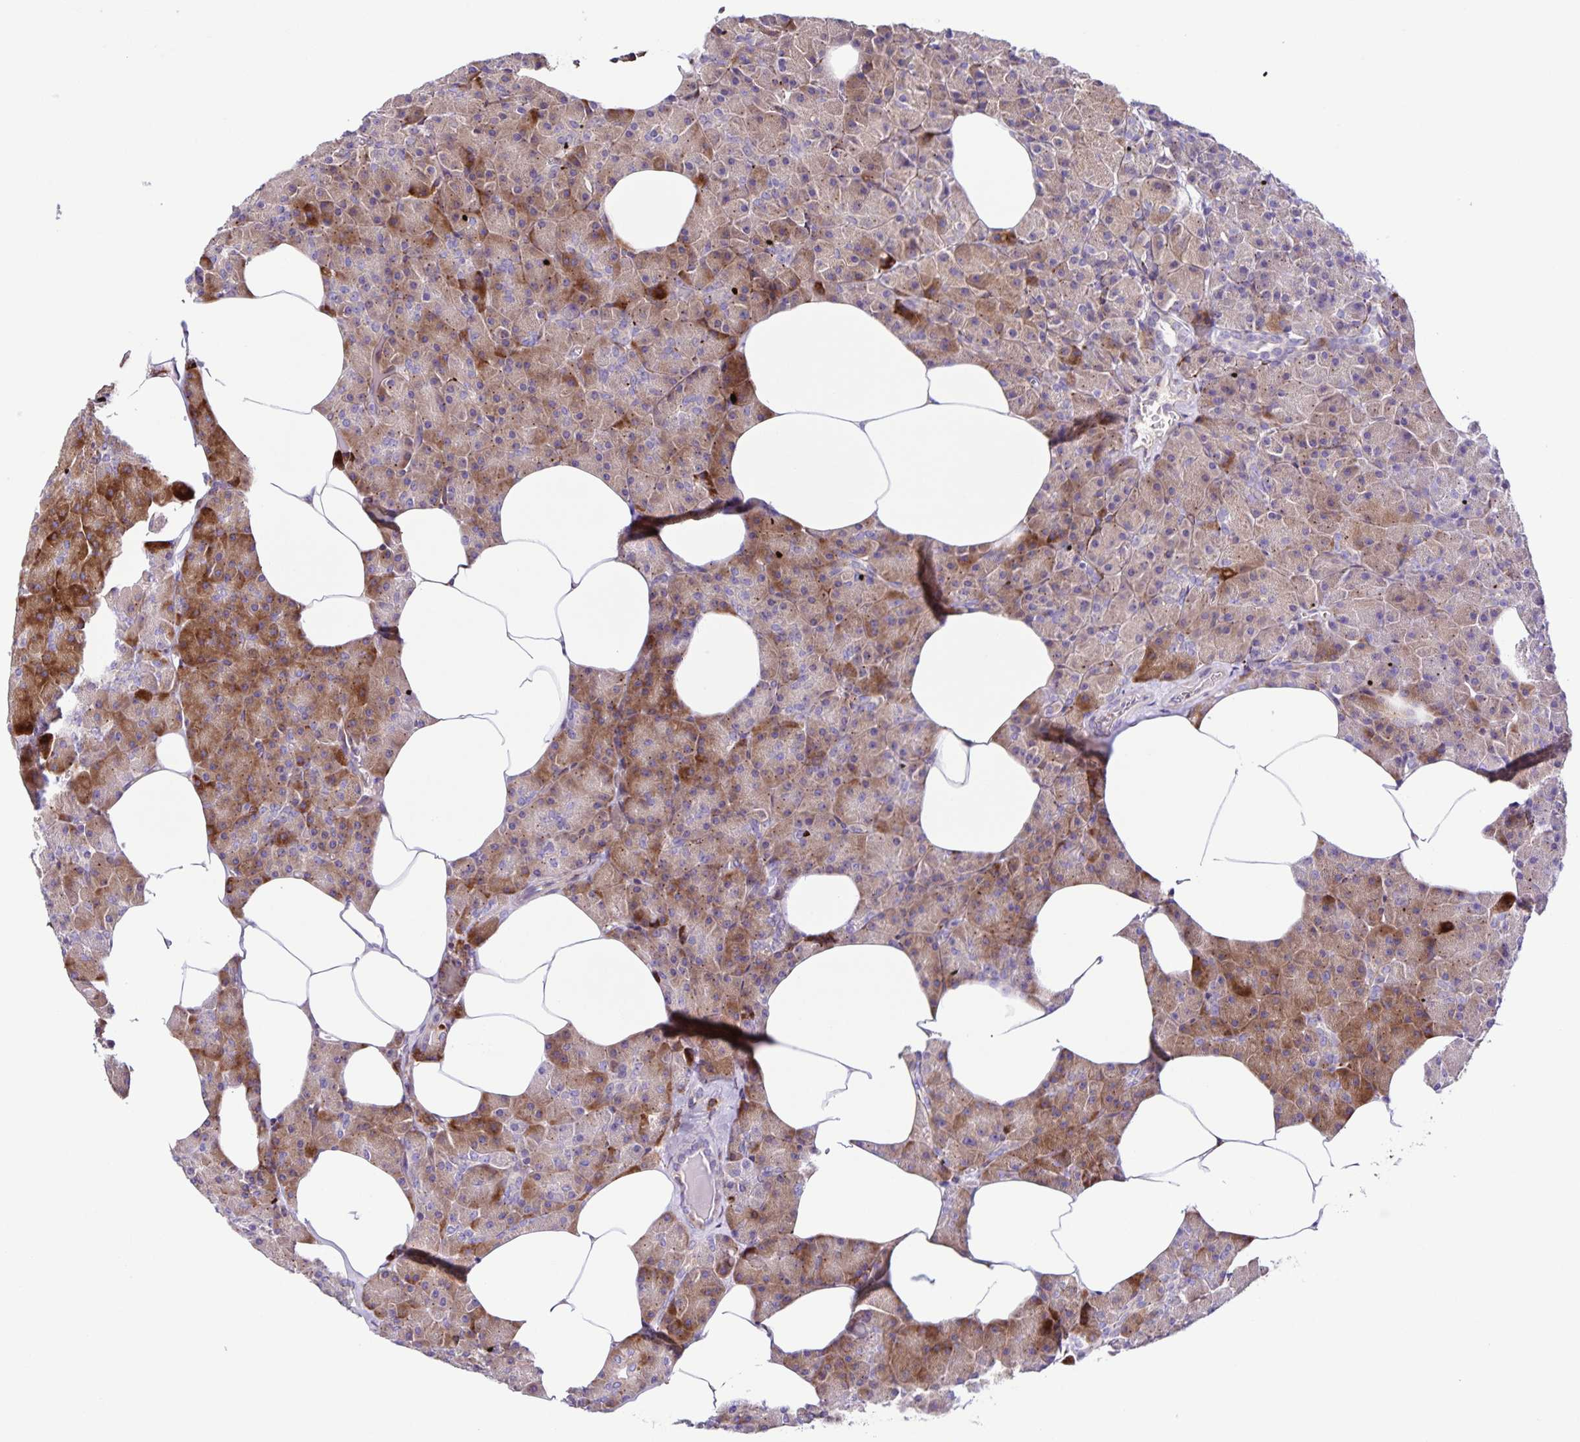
{"staining": {"intensity": "strong", "quantity": "25%-75%", "location": "cytoplasmic/membranous"}, "tissue": "pancreas", "cell_type": "Exocrine glandular cells", "image_type": "normal", "snomed": [{"axis": "morphology", "description": "Normal tissue, NOS"}, {"axis": "topography", "description": "Pancreas"}], "caption": "A histopathology image of human pancreas stained for a protein displays strong cytoplasmic/membranous brown staining in exocrine glandular cells. Ihc stains the protein of interest in brown and the nuclei are stained blue.", "gene": "OSBPL5", "patient": {"sex": "female", "age": 45}}